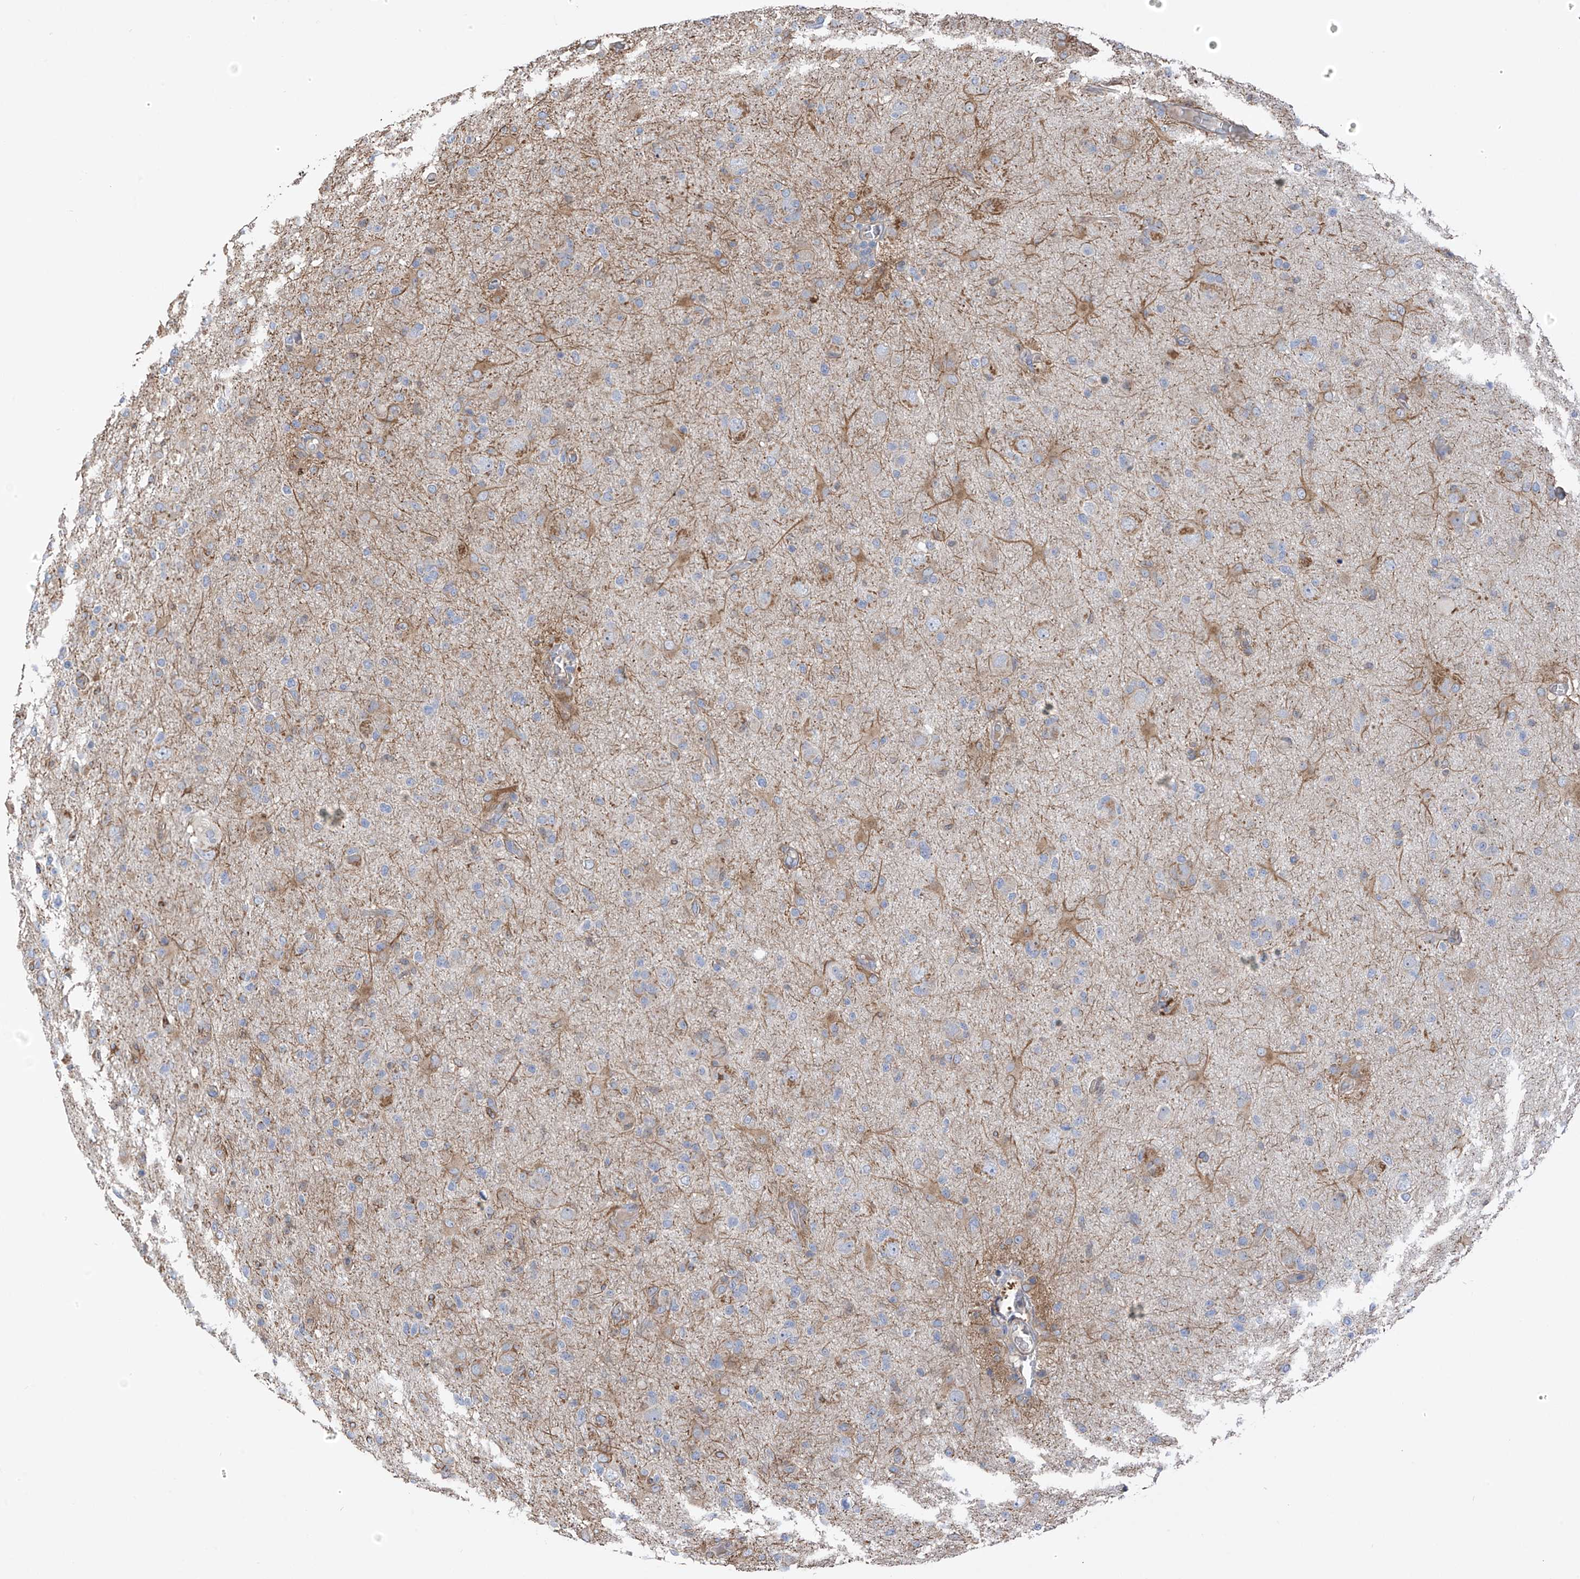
{"staining": {"intensity": "negative", "quantity": "none", "location": "none"}, "tissue": "glioma", "cell_type": "Tumor cells", "image_type": "cancer", "snomed": [{"axis": "morphology", "description": "Glioma, malignant, High grade"}, {"axis": "topography", "description": "Brain"}], "caption": "DAB immunohistochemical staining of glioma demonstrates no significant expression in tumor cells. Nuclei are stained in blue.", "gene": "GALNTL6", "patient": {"sex": "female", "age": 57}}